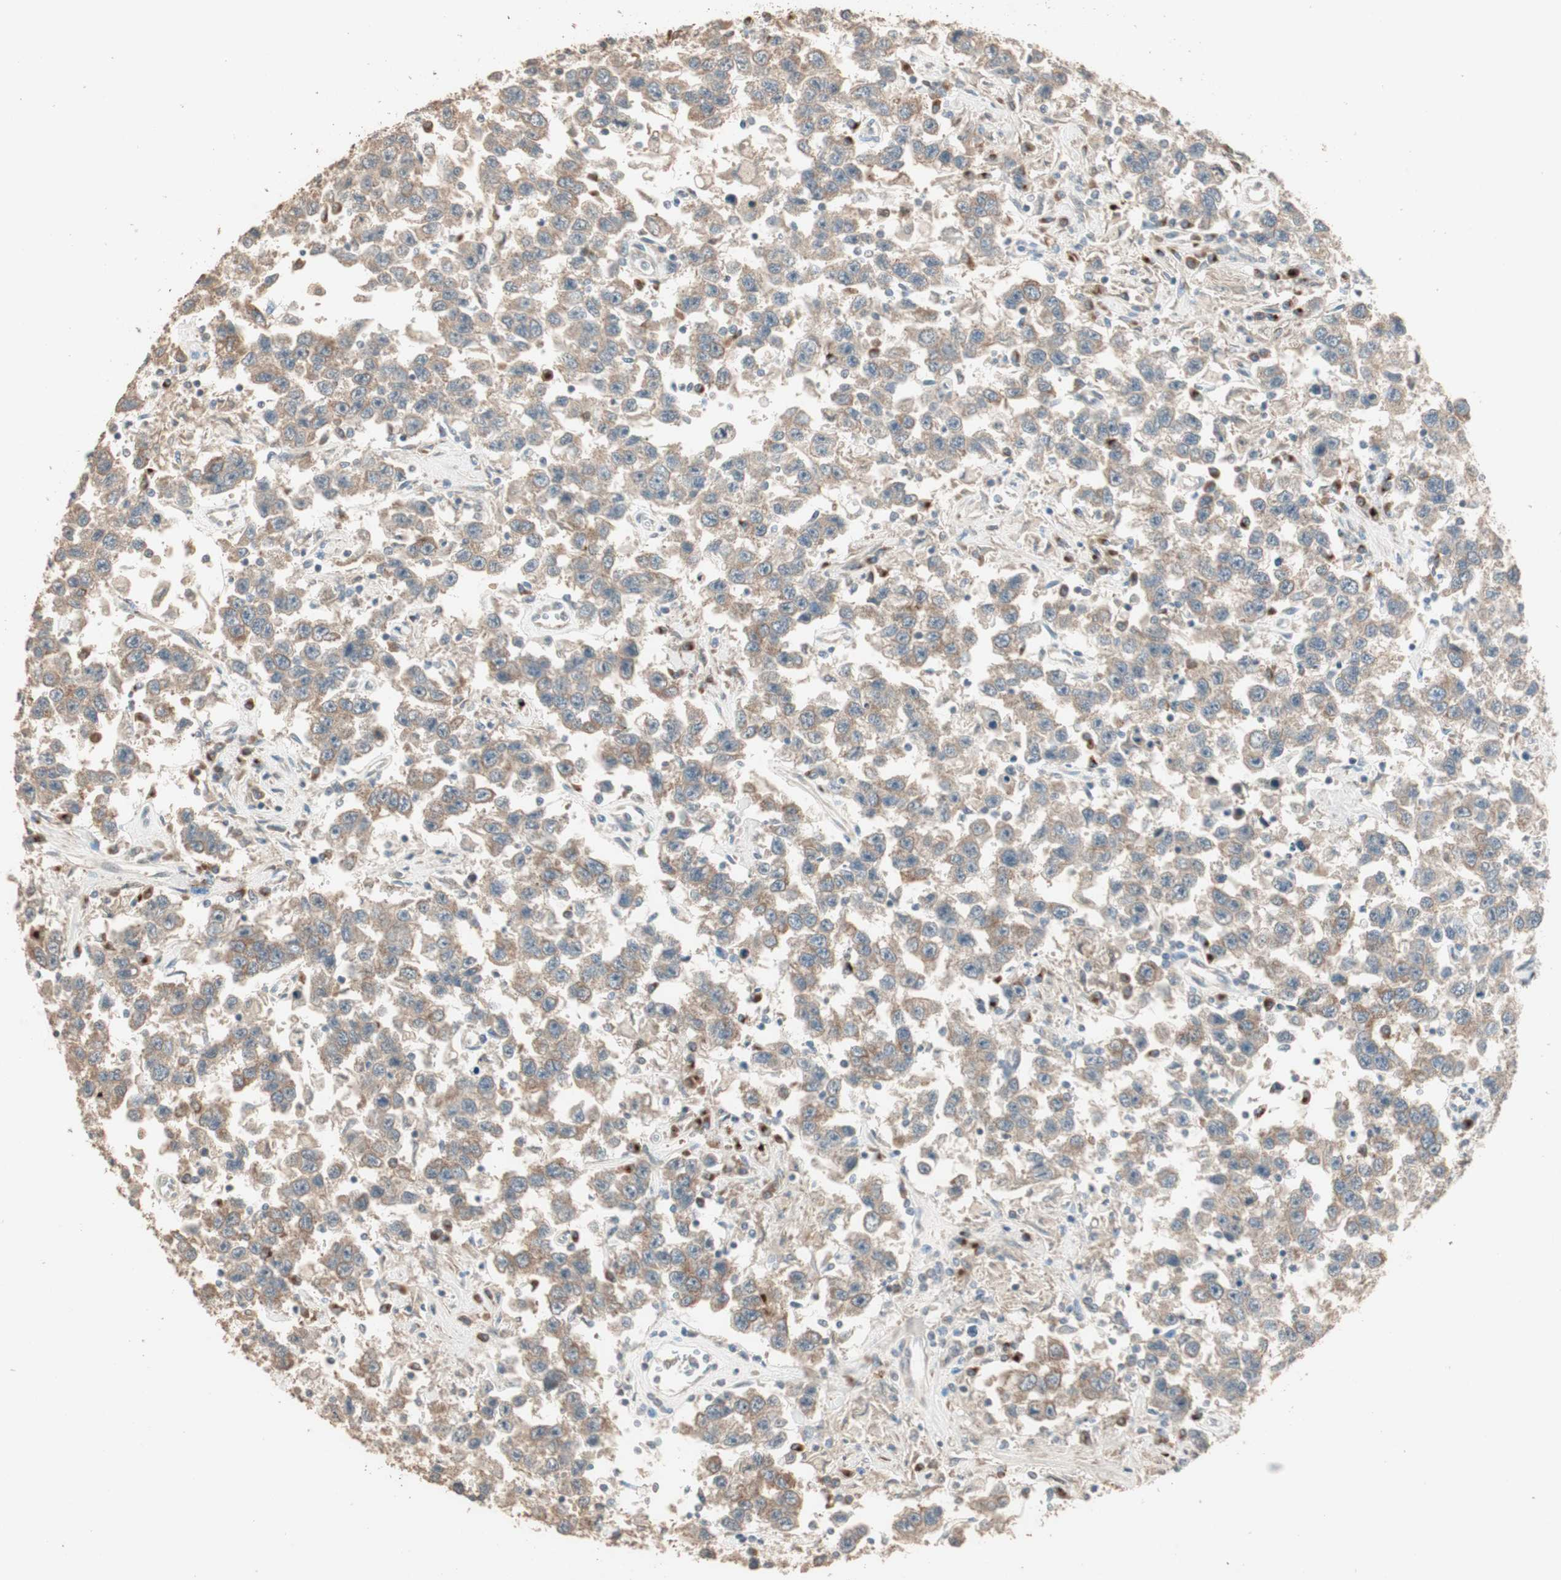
{"staining": {"intensity": "moderate", "quantity": ">75%", "location": "cytoplasmic/membranous"}, "tissue": "testis cancer", "cell_type": "Tumor cells", "image_type": "cancer", "snomed": [{"axis": "morphology", "description": "Seminoma, NOS"}, {"axis": "topography", "description": "Testis"}], "caption": "The immunohistochemical stain highlights moderate cytoplasmic/membranous positivity in tumor cells of testis seminoma tissue.", "gene": "RARRES1", "patient": {"sex": "male", "age": 41}}